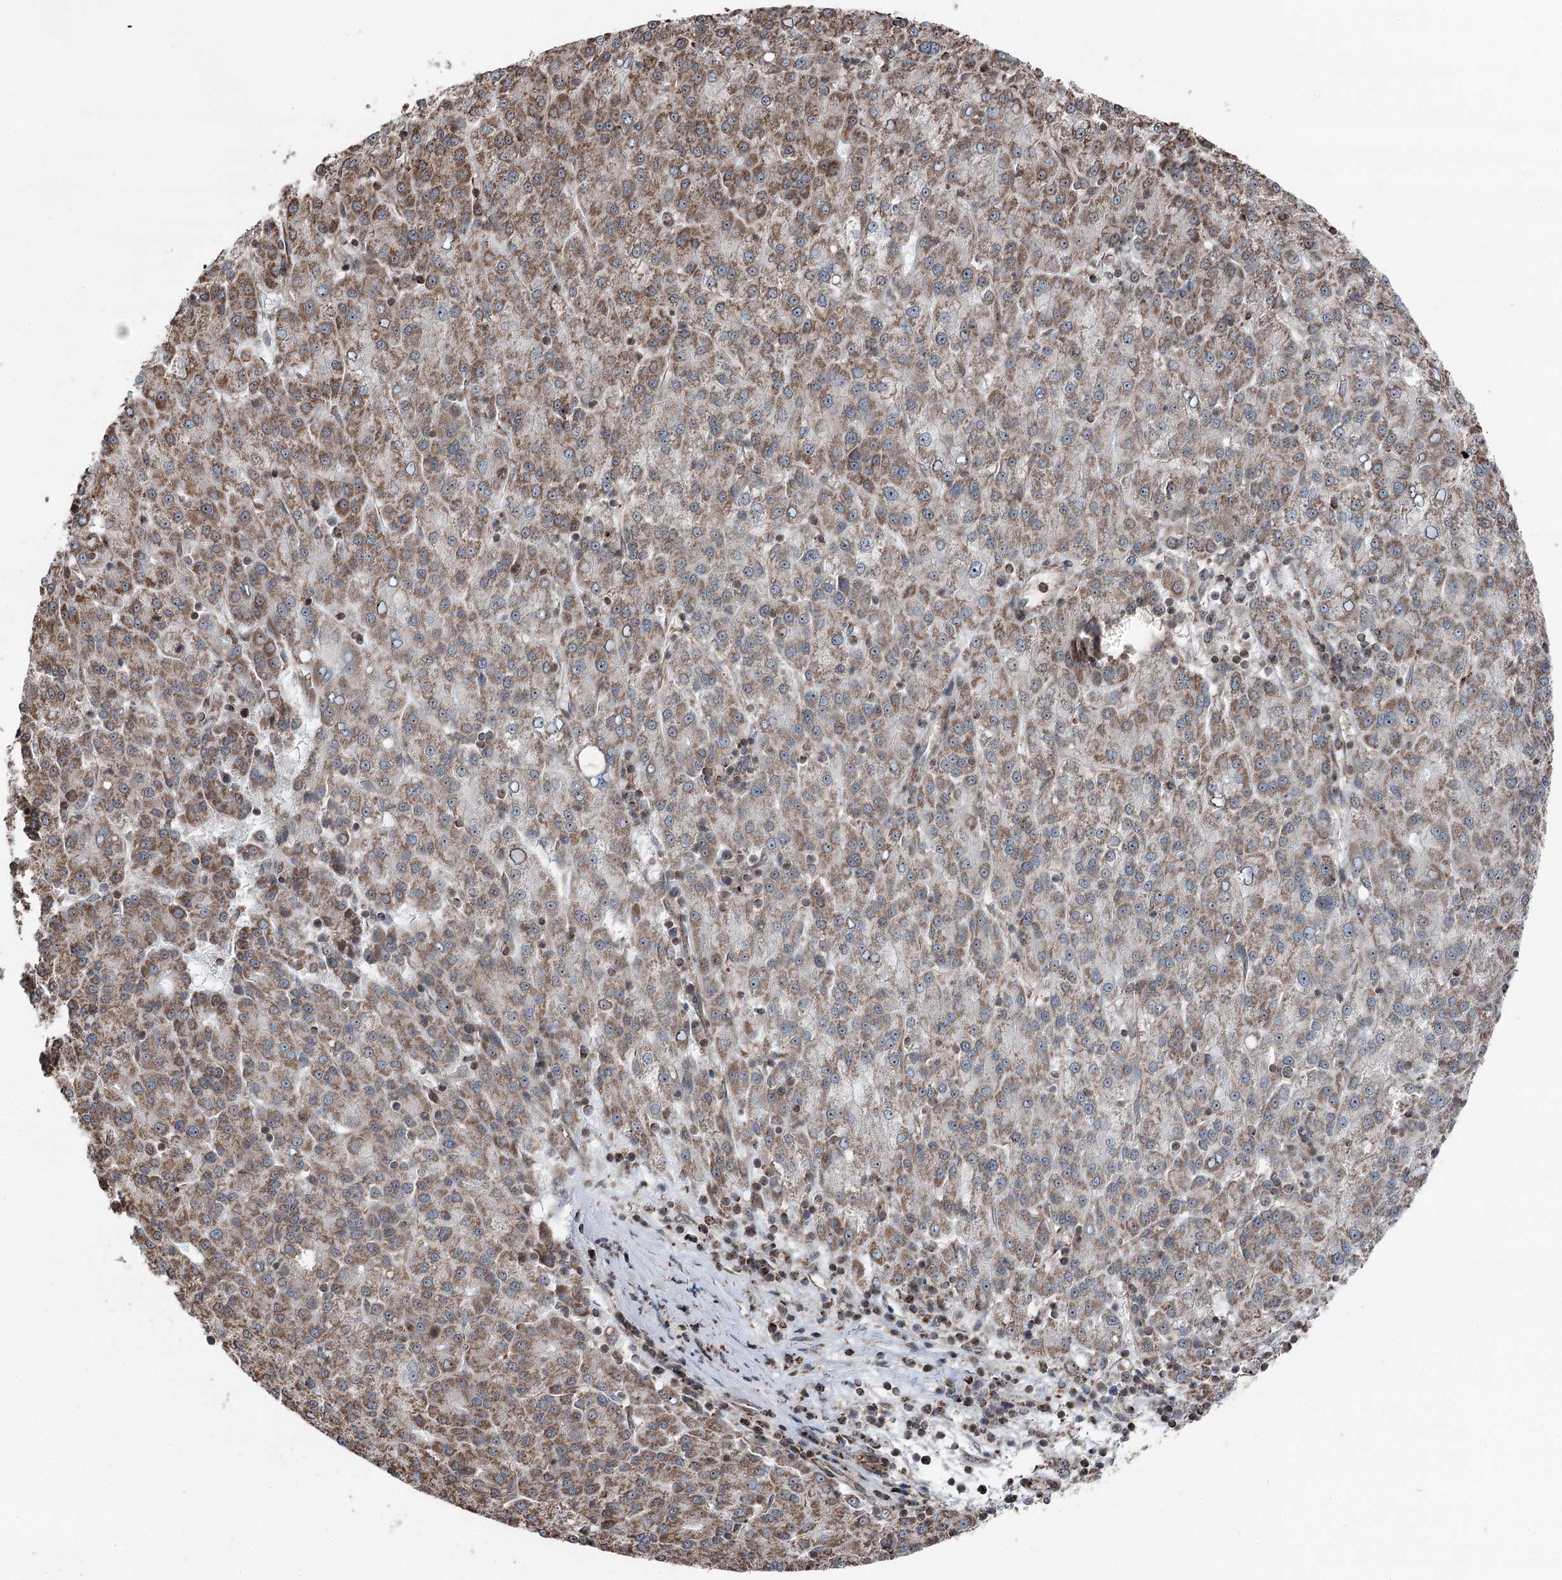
{"staining": {"intensity": "moderate", "quantity": ">75%", "location": "cytoplasmic/membranous"}, "tissue": "liver cancer", "cell_type": "Tumor cells", "image_type": "cancer", "snomed": [{"axis": "morphology", "description": "Carcinoma, Hepatocellular, NOS"}, {"axis": "topography", "description": "Liver"}], "caption": "Moderate cytoplasmic/membranous protein staining is appreciated in about >75% of tumor cells in liver cancer.", "gene": "STEEP1", "patient": {"sex": "female", "age": 58}}